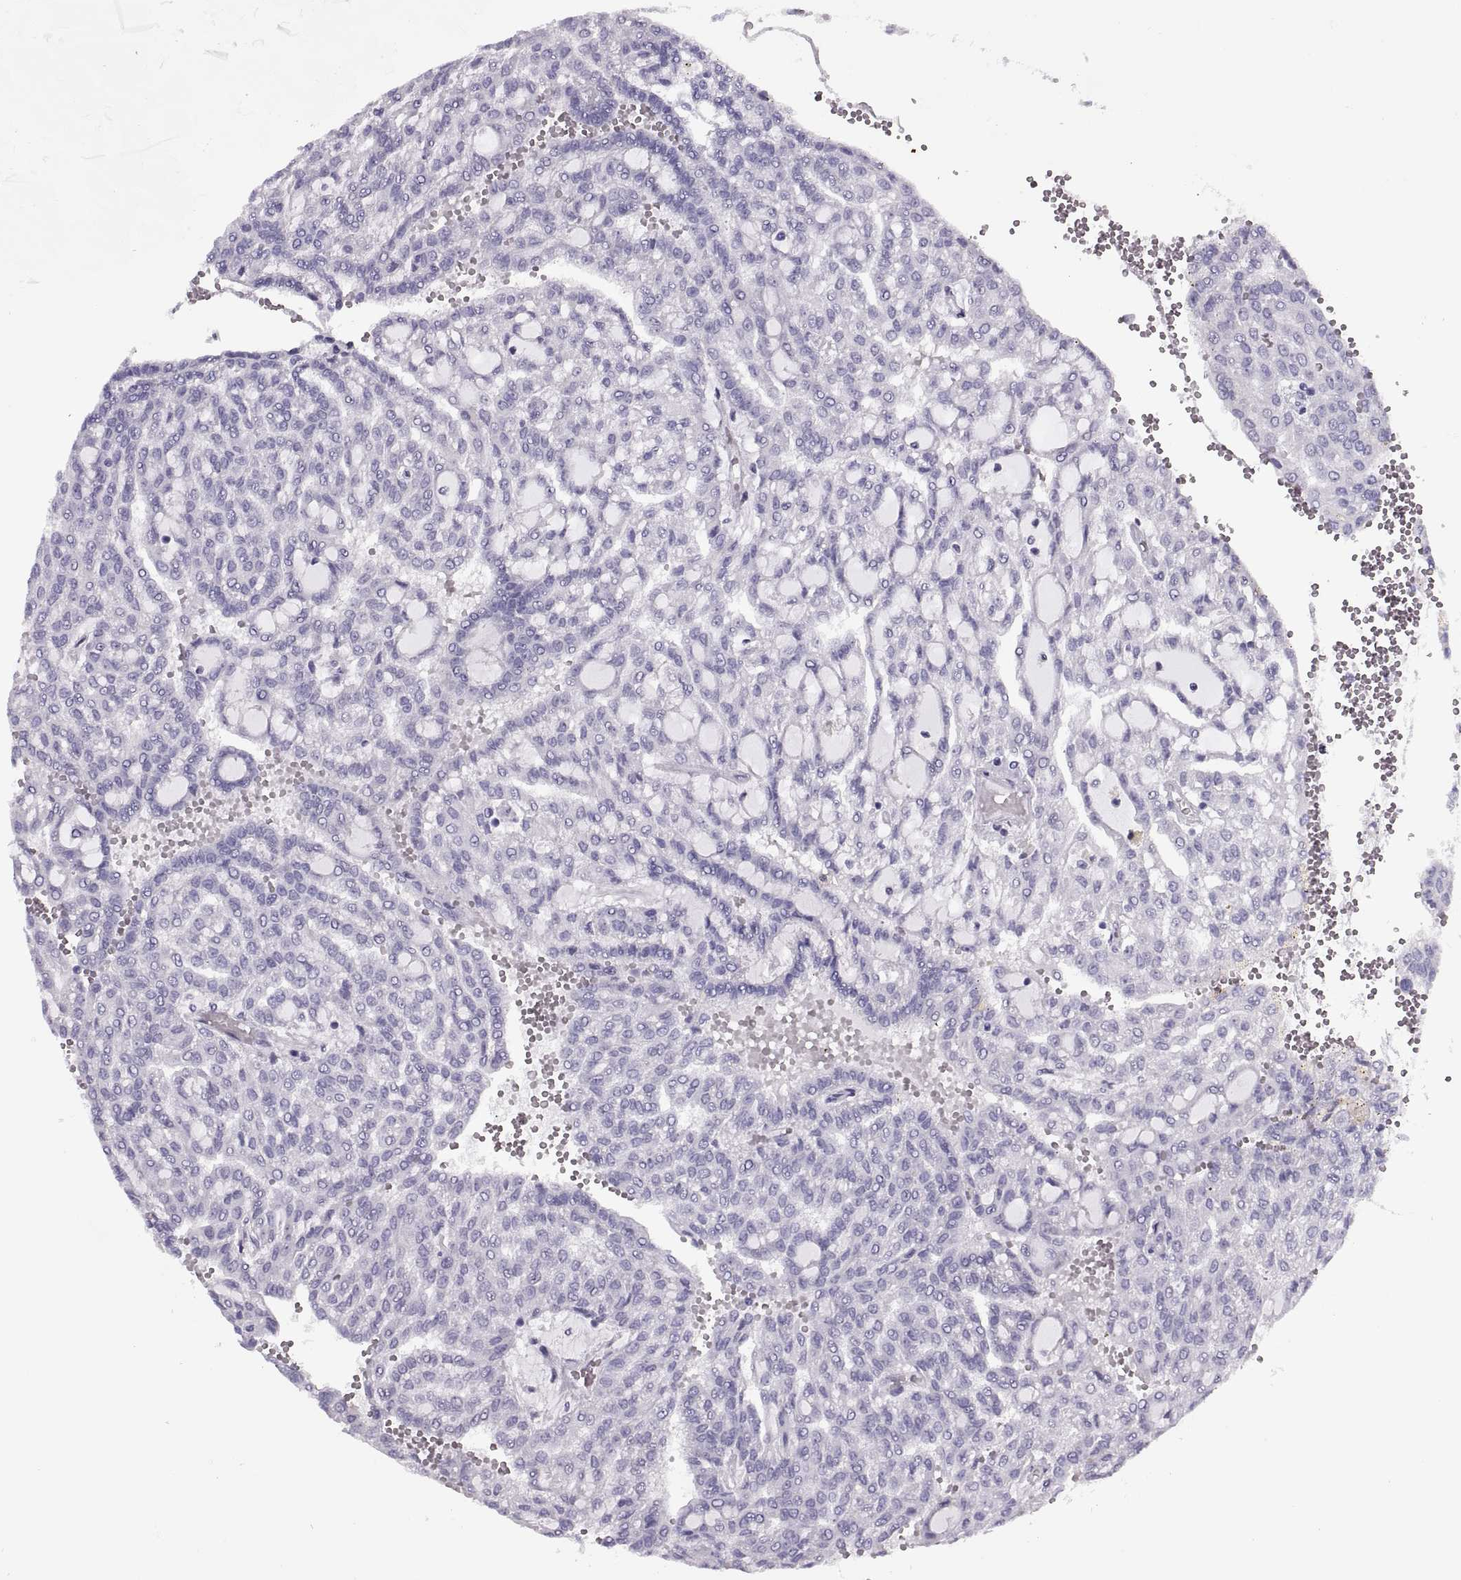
{"staining": {"intensity": "negative", "quantity": "none", "location": "none"}, "tissue": "renal cancer", "cell_type": "Tumor cells", "image_type": "cancer", "snomed": [{"axis": "morphology", "description": "Adenocarcinoma, NOS"}, {"axis": "topography", "description": "Kidney"}], "caption": "Immunohistochemistry (IHC) histopathology image of human renal cancer stained for a protein (brown), which reveals no expression in tumor cells. (DAB immunohistochemistry (IHC) visualized using brightfield microscopy, high magnification).", "gene": "RLBP1", "patient": {"sex": "male", "age": 63}}